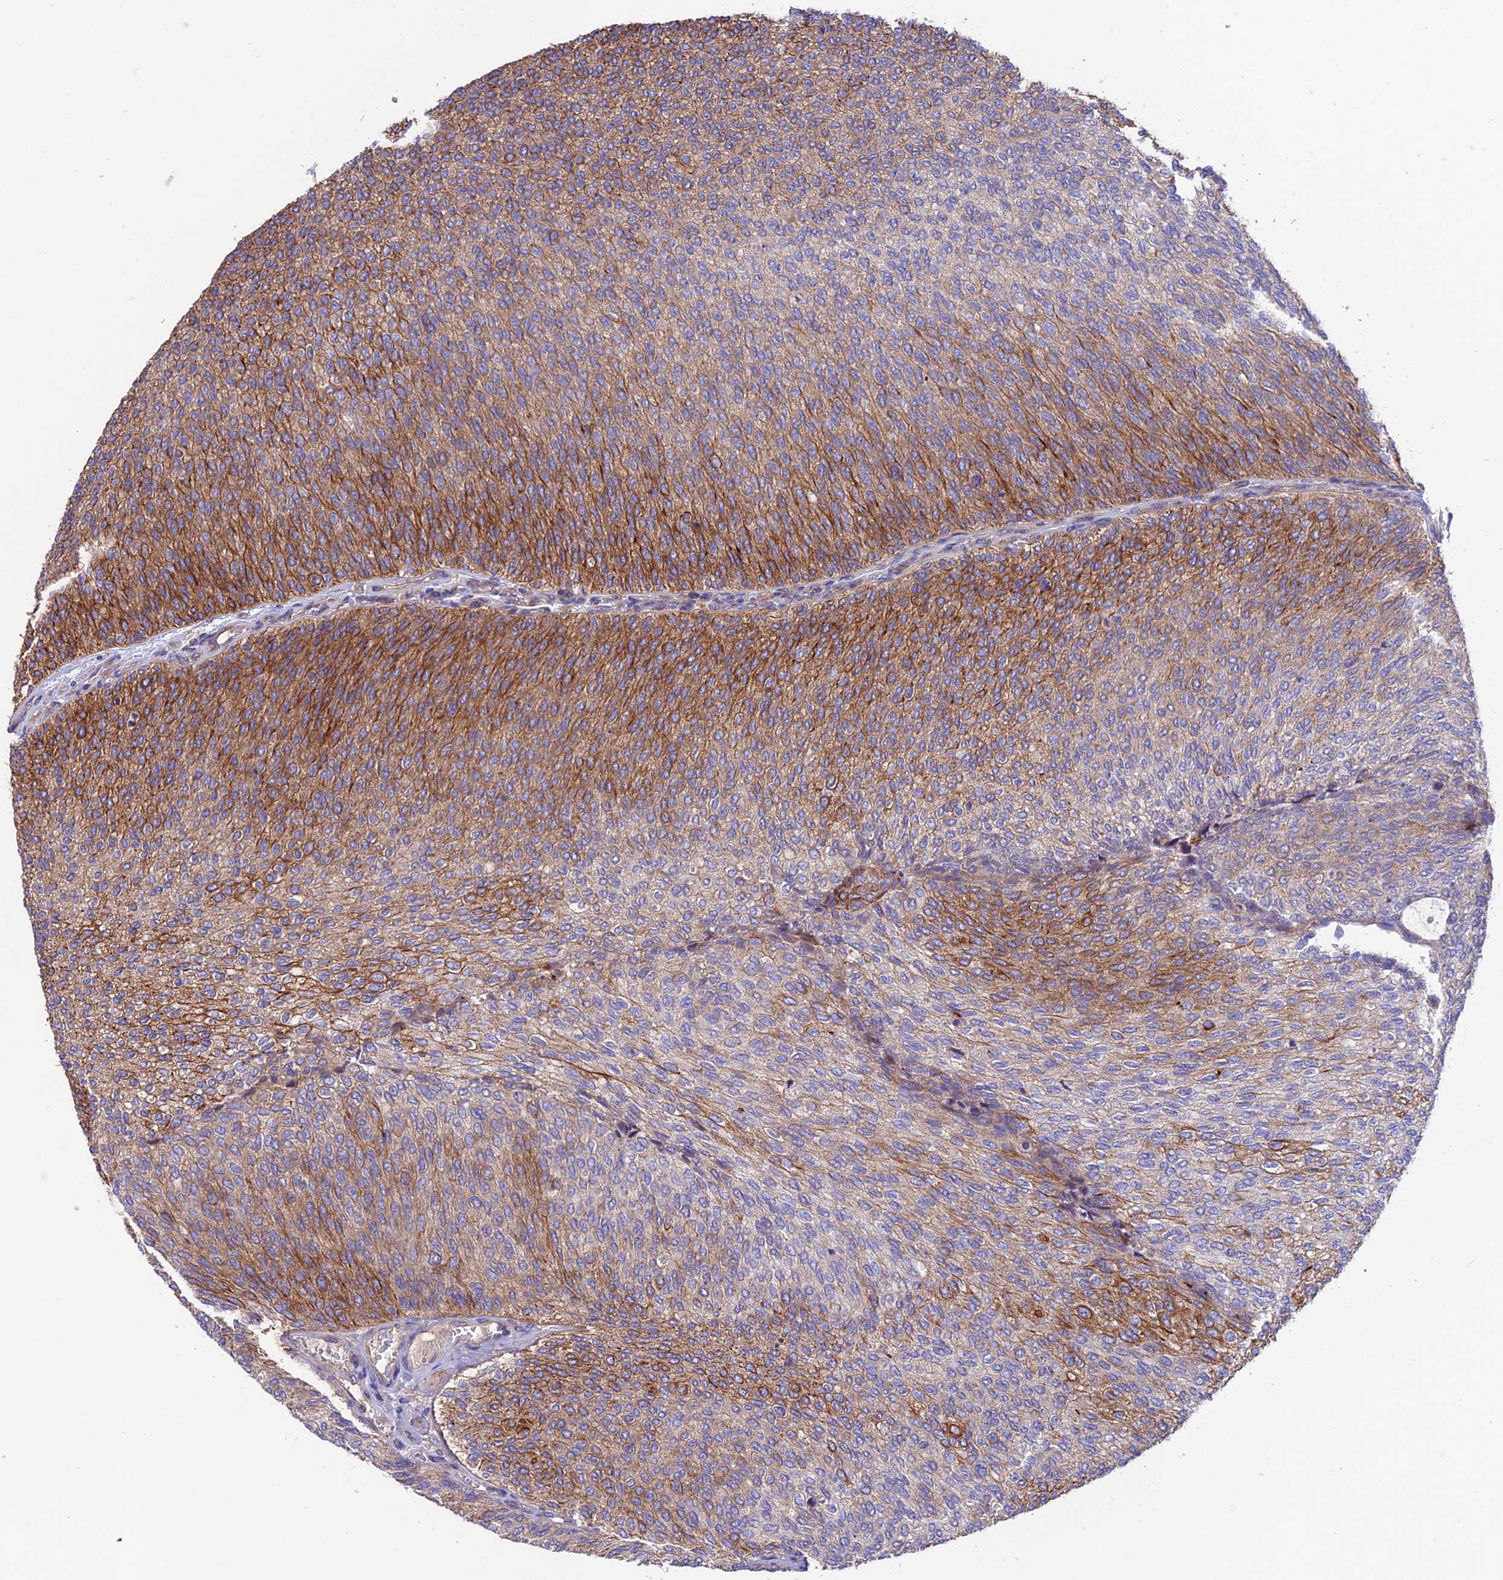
{"staining": {"intensity": "moderate", "quantity": ">75%", "location": "cytoplasmic/membranous"}, "tissue": "urothelial cancer", "cell_type": "Tumor cells", "image_type": "cancer", "snomed": [{"axis": "morphology", "description": "Urothelial carcinoma, Low grade"}, {"axis": "topography", "description": "Urinary bladder"}], "caption": "Urothelial cancer was stained to show a protein in brown. There is medium levels of moderate cytoplasmic/membranous expression in about >75% of tumor cells.", "gene": "VPS16", "patient": {"sex": "female", "age": 79}}